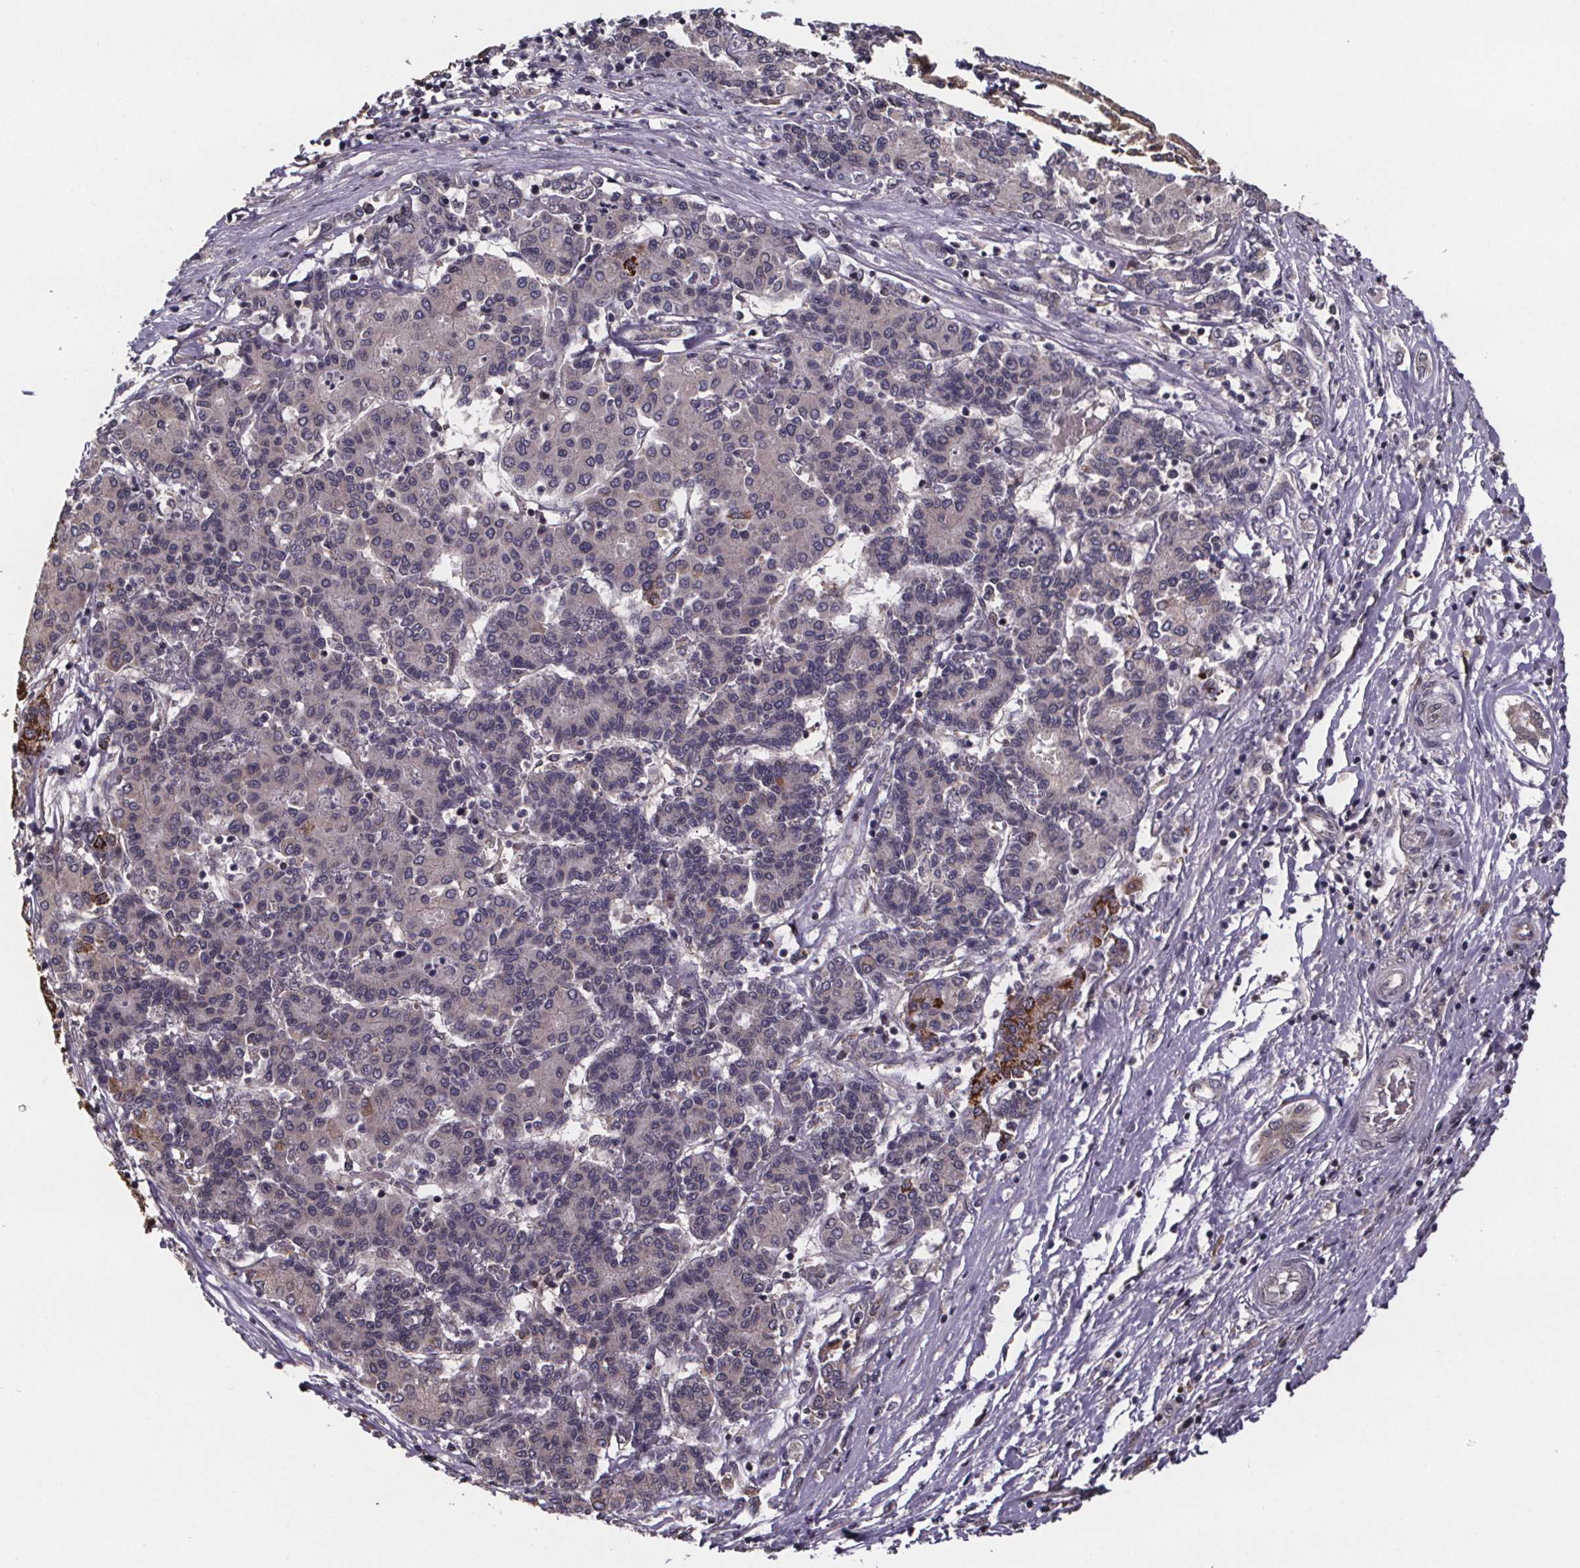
{"staining": {"intensity": "strong", "quantity": "25%-75%", "location": "cytoplasmic/membranous"}, "tissue": "liver cancer", "cell_type": "Tumor cells", "image_type": "cancer", "snomed": [{"axis": "morphology", "description": "Carcinoma, Hepatocellular, NOS"}, {"axis": "topography", "description": "Liver"}], "caption": "Protein staining of hepatocellular carcinoma (liver) tissue shows strong cytoplasmic/membranous positivity in about 25%-75% of tumor cells. (Stains: DAB in brown, nuclei in blue, Microscopy: brightfield microscopy at high magnification).", "gene": "SAT1", "patient": {"sex": "male", "age": 65}}